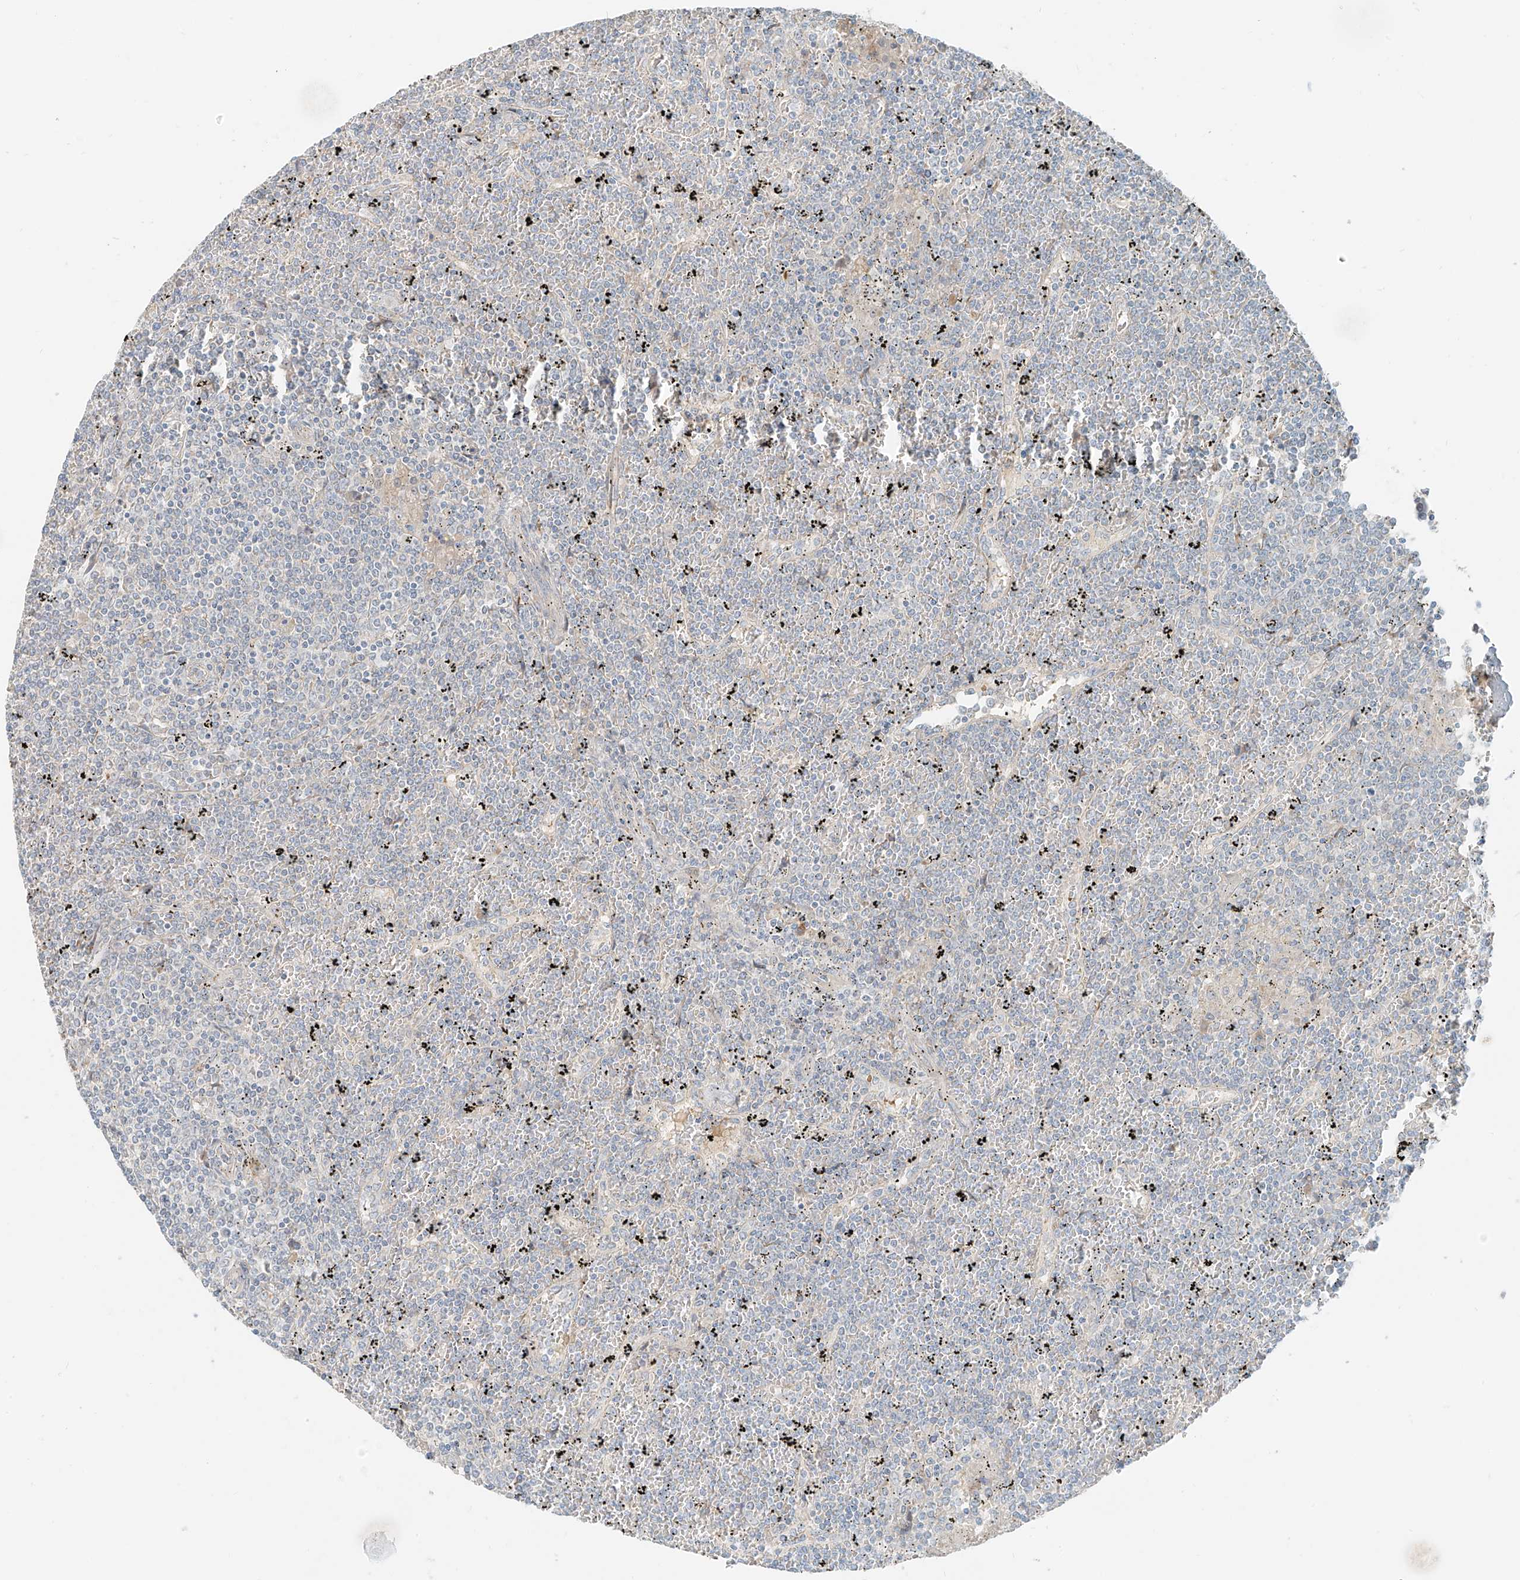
{"staining": {"intensity": "negative", "quantity": "none", "location": "none"}, "tissue": "lymphoma", "cell_type": "Tumor cells", "image_type": "cancer", "snomed": [{"axis": "morphology", "description": "Malignant lymphoma, non-Hodgkin's type, Low grade"}, {"axis": "topography", "description": "Spleen"}], "caption": "Photomicrograph shows no protein positivity in tumor cells of malignant lymphoma, non-Hodgkin's type (low-grade) tissue. (Stains: DAB immunohistochemistry with hematoxylin counter stain, Microscopy: brightfield microscopy at high magnification).", "gene": "FSTL1", "patient": {"sex": "female", "age": 19}}